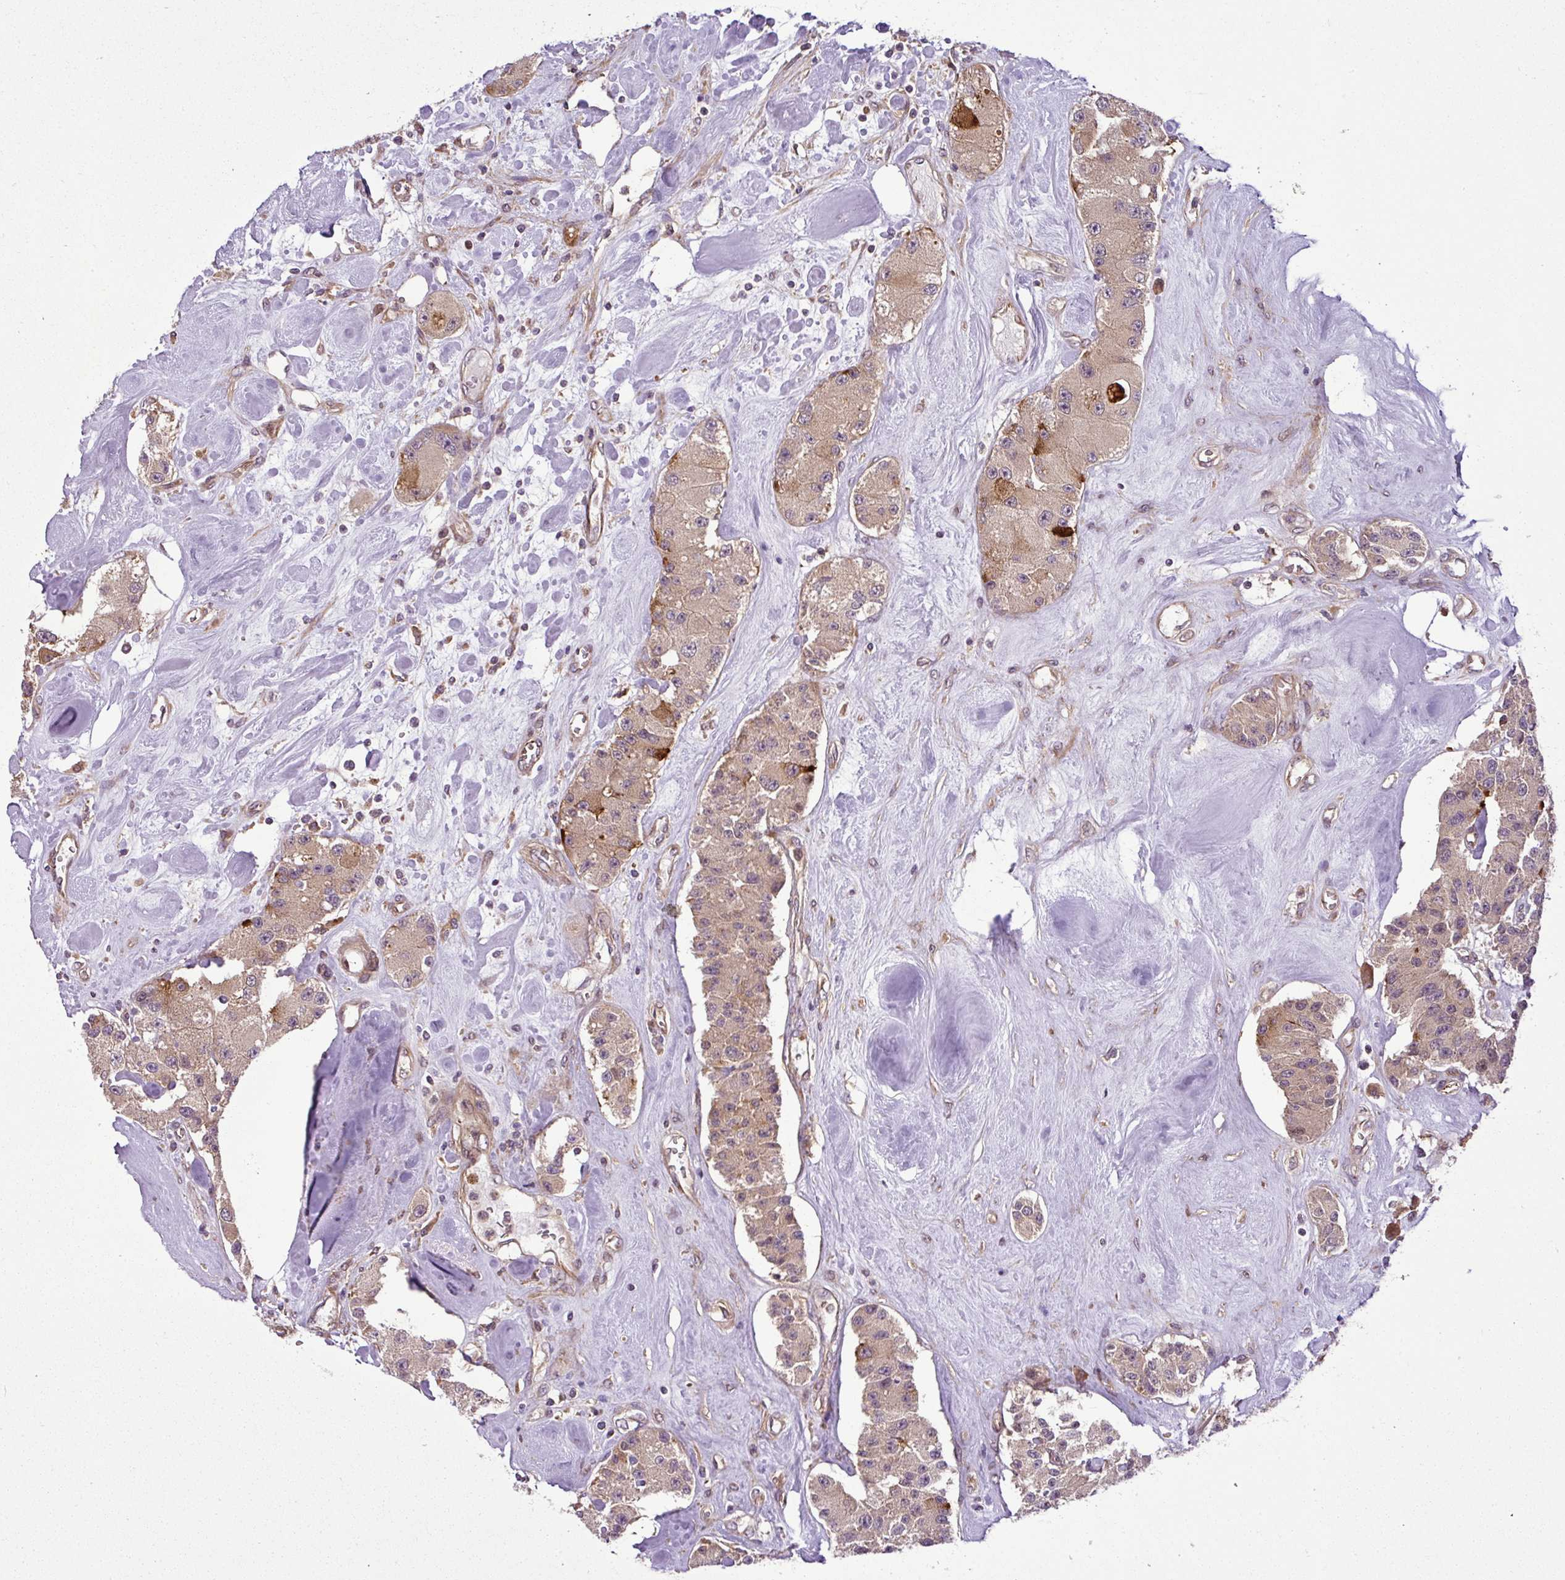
{"staining": {"intensity": "weak", "quantity": ">75%", "location": "cytoplasmic/membranous"}, "tissue": "carcinoid", "cell_type": "Tumor cells", "image_type": "cancer", "snomed": [{"axis": "morphology", "description": "Carcinoid, malignant, NOS"}, {"axis": "topography", "description": "Pancreas"}], "caption": "Weak cytoplasmic/membranous staining for a protein is identified in approximately >75% of tumor cells of carcinoid using immunohistochemistry.", "gene": "DLGAP4", "patient": {"sex": "male", "age": 41}}